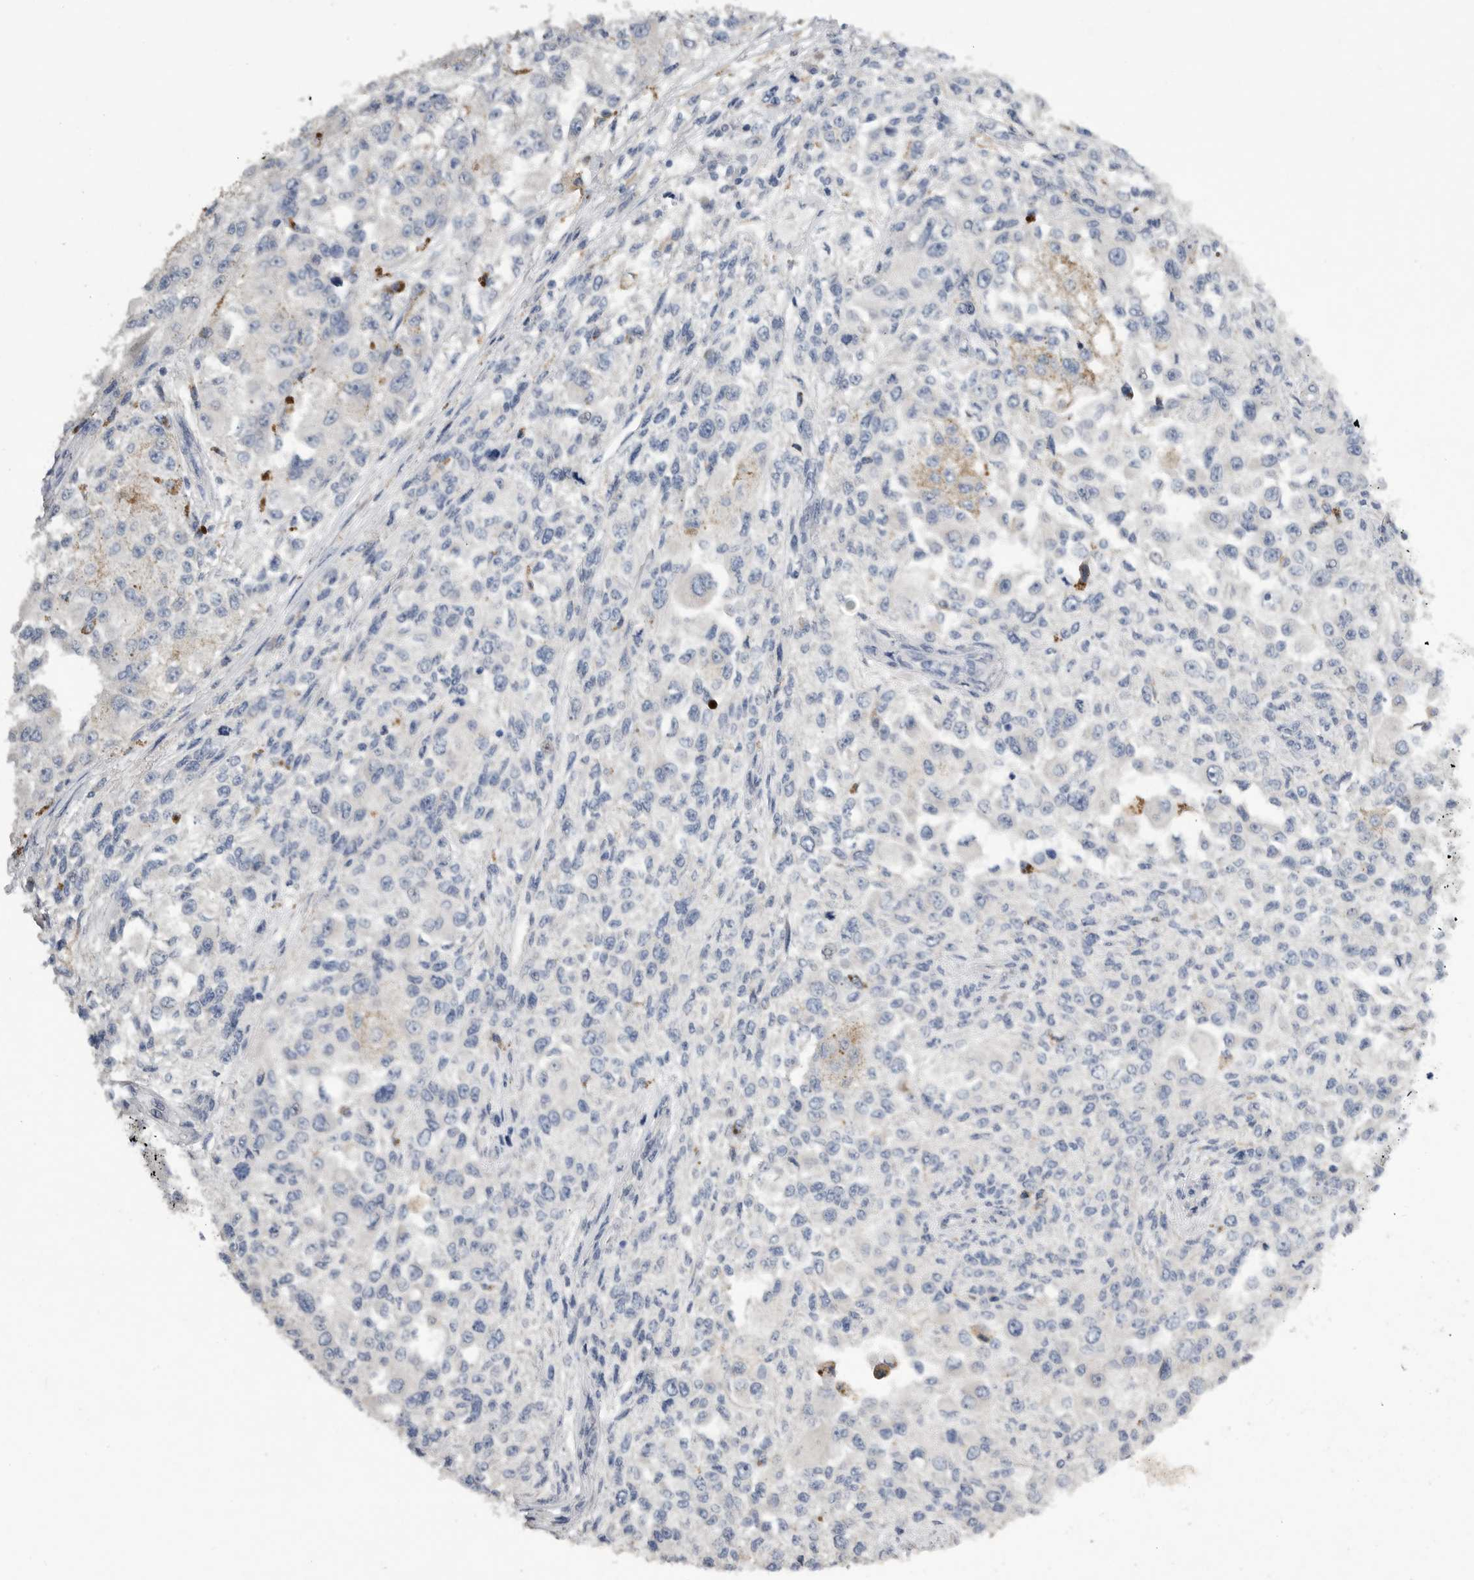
{"staining": {"intensity": "negative", "quantity": "none", "location": "none"}, "tissue": "melanoma", "cell_type": "Tumor cells", "image_type": "cancer", "snomed": [{"axis": "morphology", "description": "Necrosis, NOS"}, {"axis": "morphology", "description": "Malignant melanoma, NOS"}, {"axis": "topography", "description": "Skin"}], "caption": "DAB immunohistochemical staining of malignant melanoma demonstrates no significant positivity in tumor cells.", "gene": "EDEM3", "patient": {"sex": "female", "age": 87}}